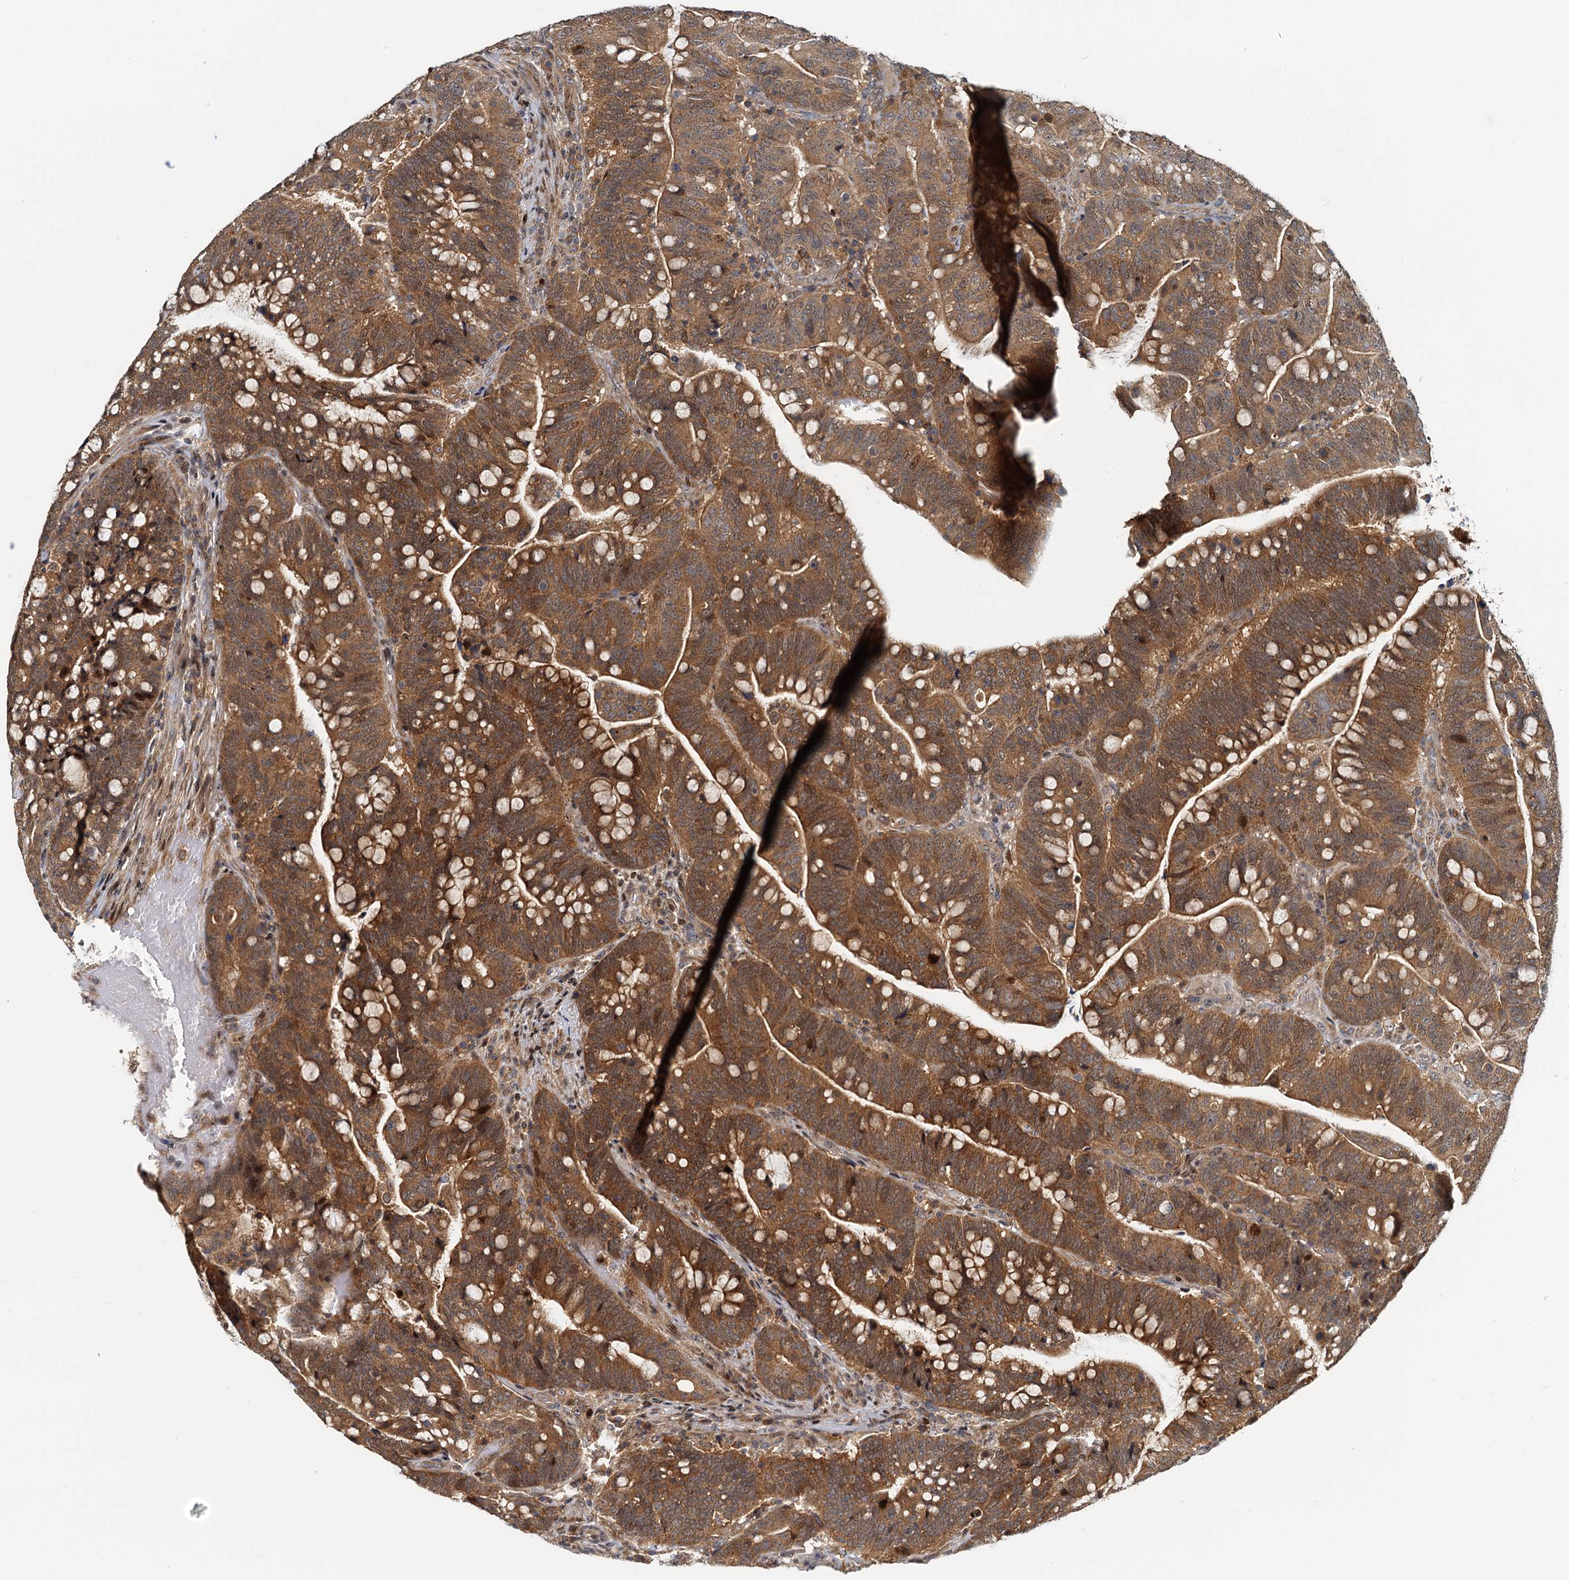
{"staining": {"intensity": "moderate", "quantity": ">75%", "location": "cytoplasmic/membranous"}, "tissue": "colorectal cancer", "cell_type": "Tumor cells", "image_type": "cancer", "snomed": [{"axis": "morphology", "description": "Normal tissue, NOS"}, {"axis": "morphology", "description": "Adenocarcinoma, NOS"}, {"axis": "topography", "description": "Colon"}], "caption": "A brown stain highlights moderate cytoplasmic/membranous expression of a protein in colorectal adenocarcinoma tumor cells.", "gene": "TOLLIP", "patient": {"sex": "female", "age": 66}}